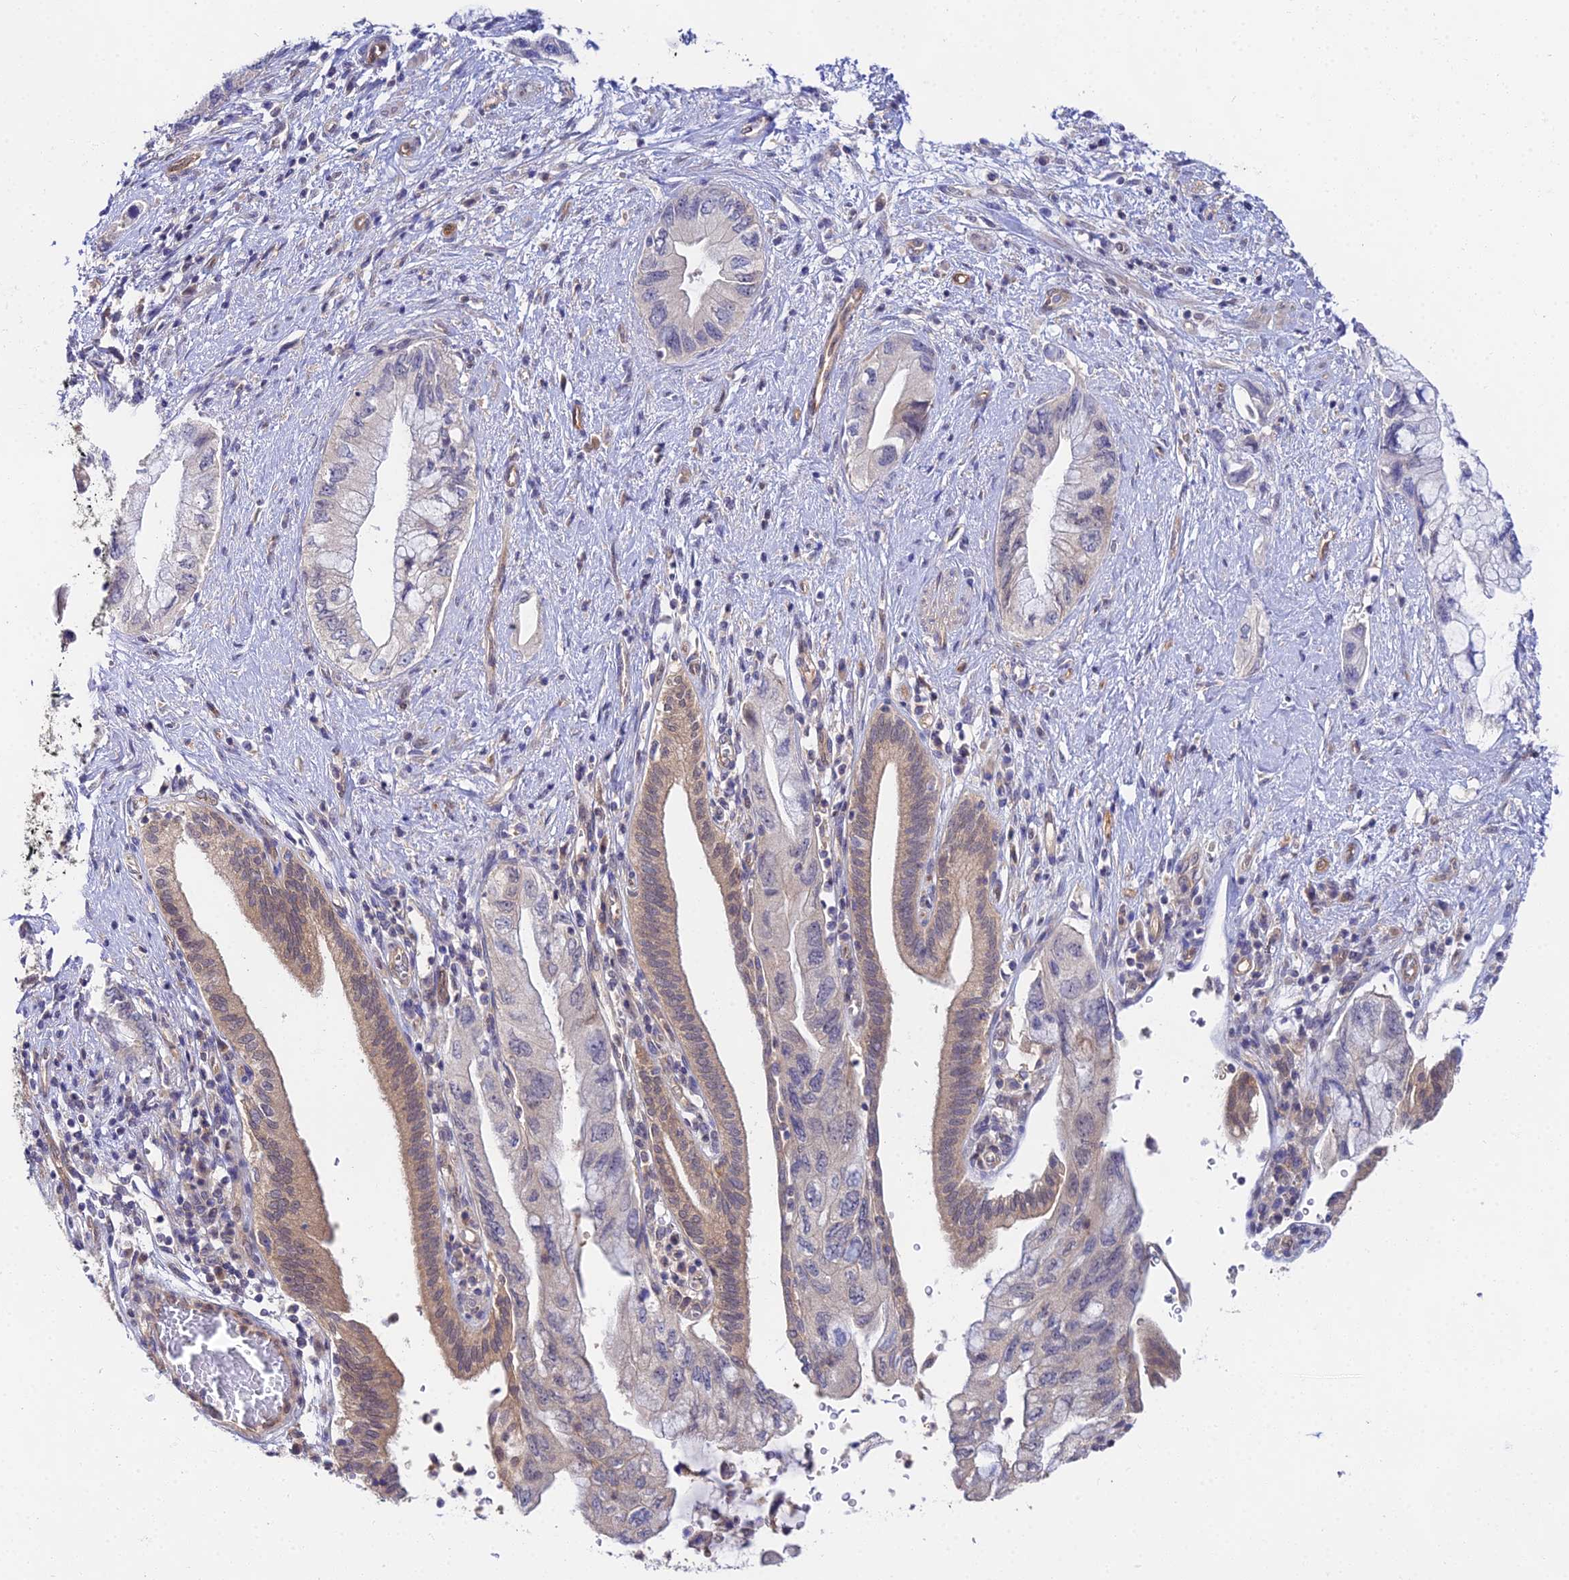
{"staining": {"intensity": "weak", "quantity": "25%-75%", "location": "cytoplasmic/membranous,nuclear"}, "tissue": "pancreatic cancer", "cell_type": "Tumor cells", "image_type": "cancer", "snomed": [{"axis": "morphology", "description": "Adenocarcinoma, NOS"}, {"axis": "topography", "description": "Pancreas"}], "caption": "IHC (DAB (3,3'-diaminobenzidine)) staining of pancreatic adenocarcinoma displays weak cytoplasmic/membranous and nuclear protein expression in about 25%-75% of tumor cells.", "gene": "PPP2R2C", "patient": {"sex": "female", "age": 73}}